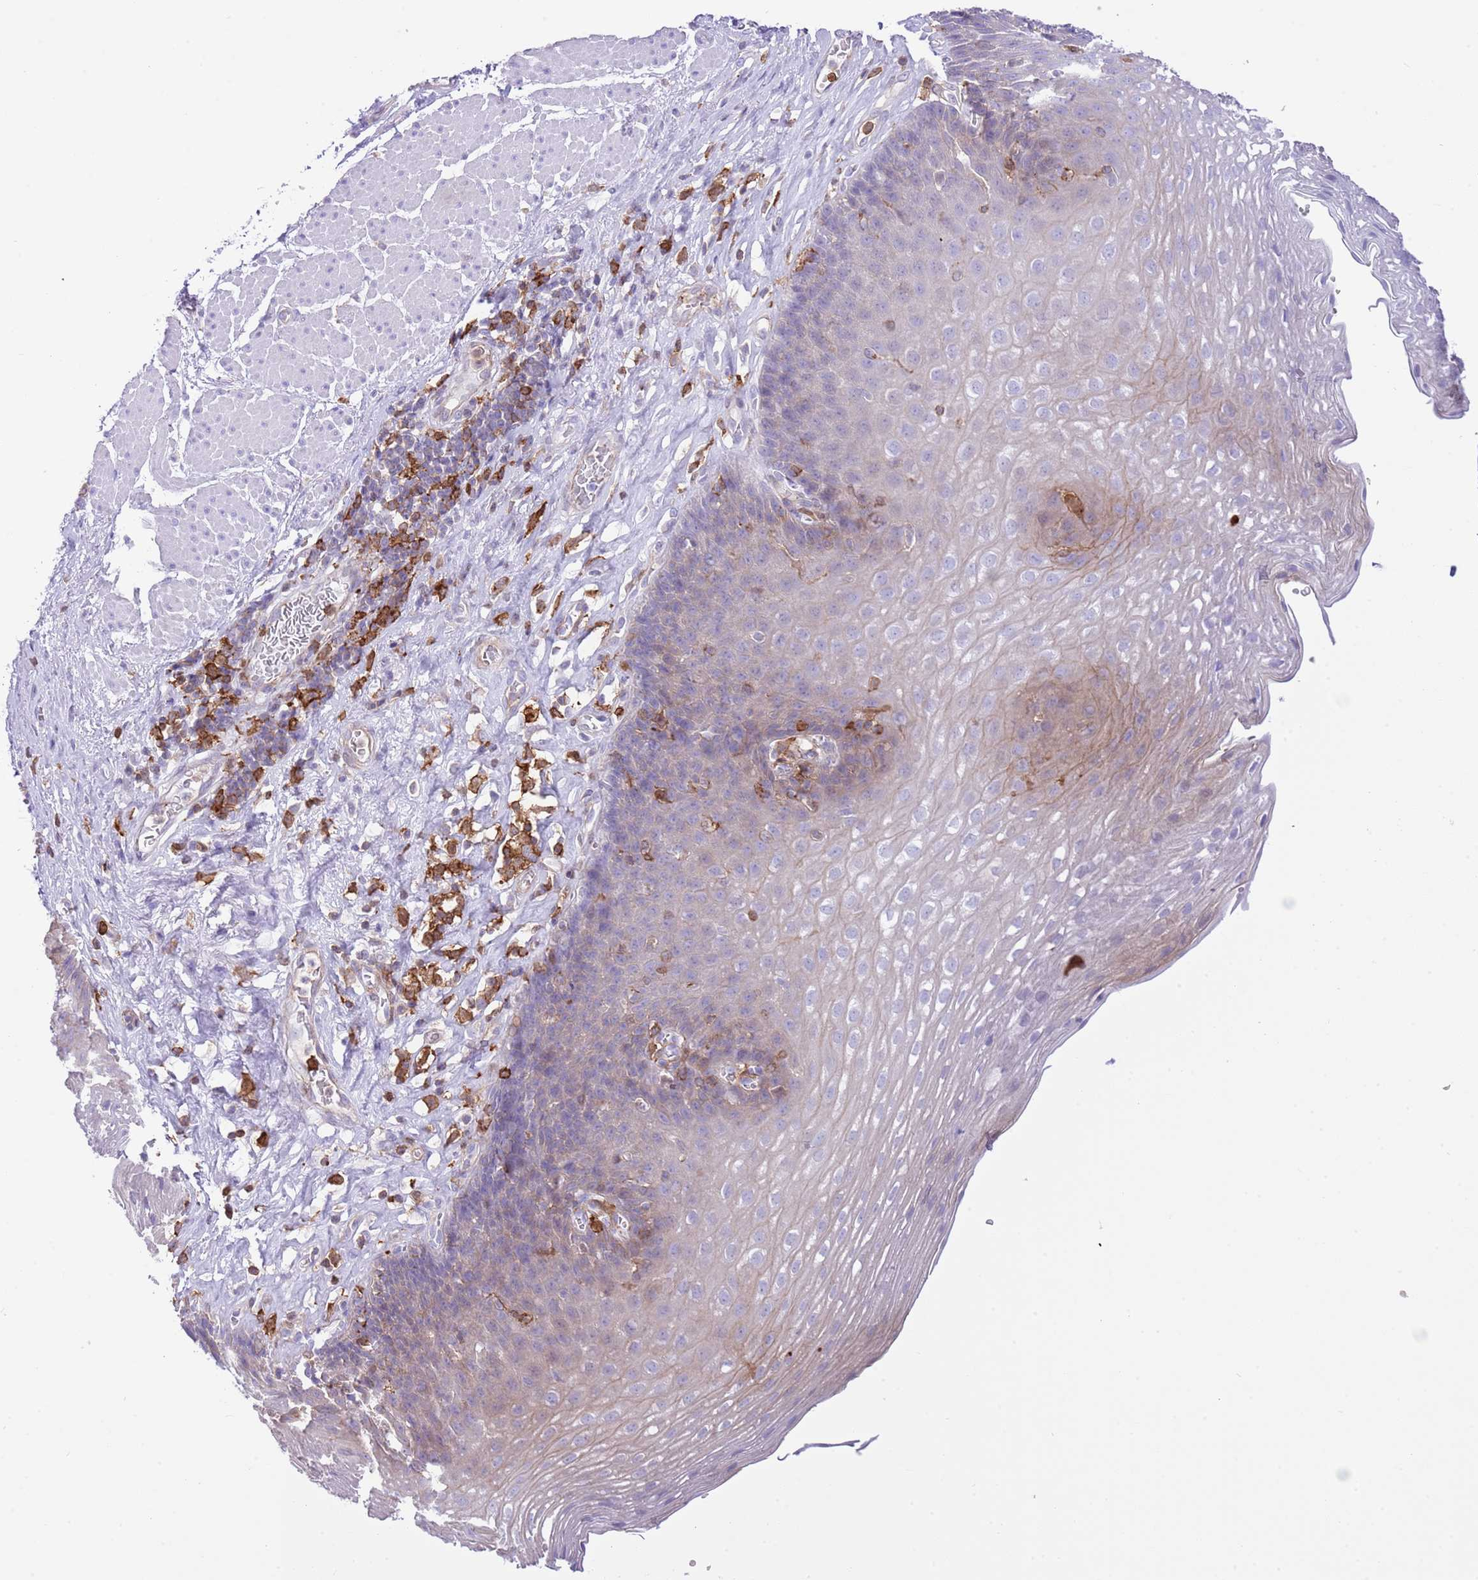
{"staining": {"intensity": "weak", "quantity": "<25%", "location": "cytoplasmic/membranous"}, "tissue": "esophagus", "cell_type": "Squamous epithelial cells", "image_type": "normal", "snomed": [{"axis": "morphology", "description": "Normal tissue, NOS"}, {"axis": "topography", "description": "Esophagus"}], "caption": "DAB immunohistochemical staining of normal esophagus shows no significant expression in squamous epithelial cells.", "gene": "EFHD2", "patient": {"sex": "female", "age": 66}}